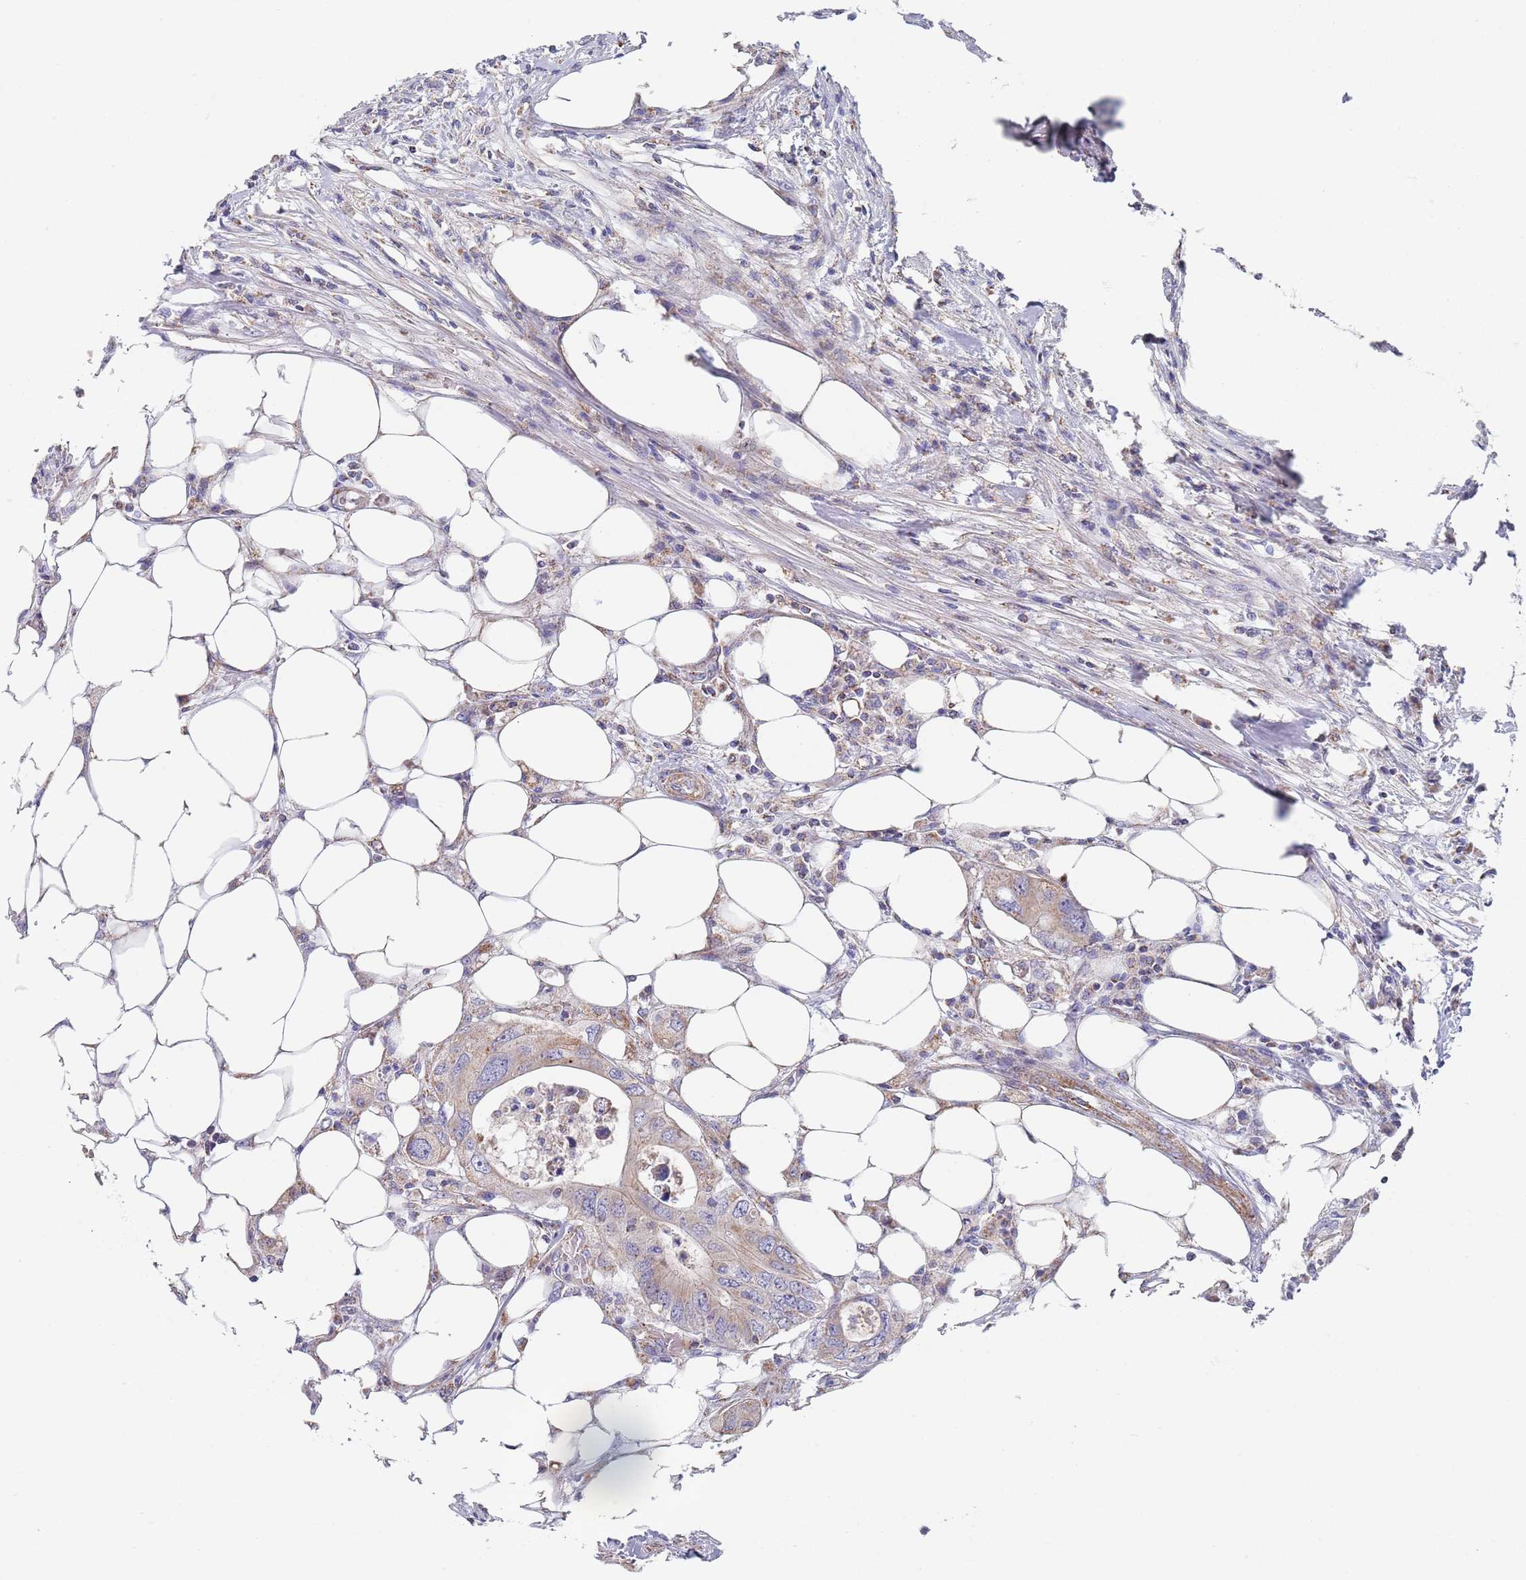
{"staining": {"intensity": "weak", "quantity": ">75%", "location": "cytoplasmic/membranous"}, "tissue": "colorectal cancer", "cell_type": "Tumor cells", "image_type": "cancer", "snomed": [{"axis": "morphology", "description": "Adenocarcinoma, NOS"}, {"axis": "topography", "description": "Colon"}], "caption": "A histopathology image of human colorectal cancer stained for a protein shows weak cytoplasmic/membranous brown staining in tumor cells. The staining was performed using DAB, with brown indicating positive protein expression. Nuclei are stained blue with hematoxylin.", "gene": "PWWP3A", "patient": {"sex": "male", "age": 71}}